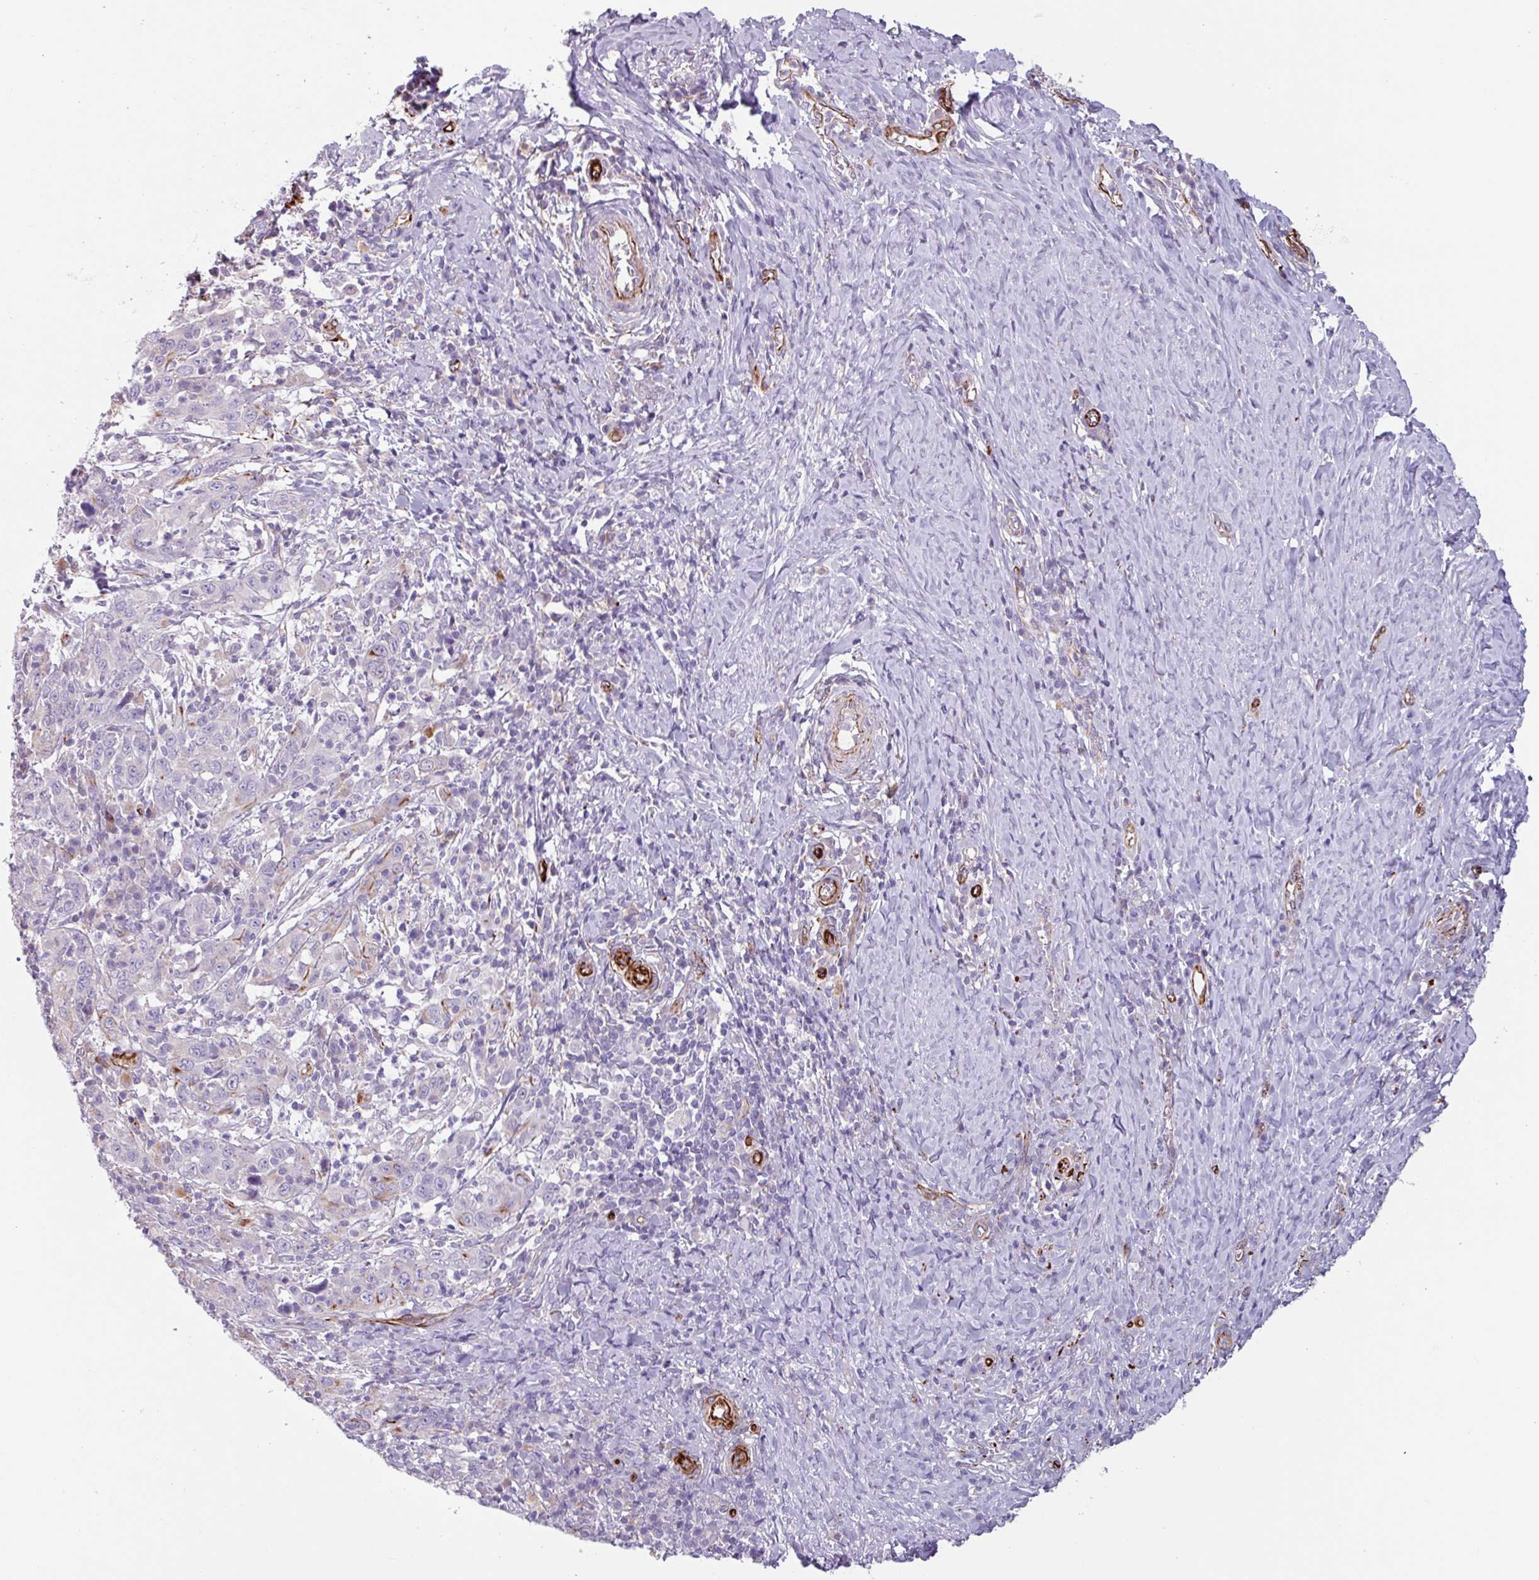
{"staining": {"intensity": "negative", "quantity": "none", "location": "none"}, "tissue": "cervical cancer", "cell_type": "Tumor cells", "image_type": "cancer", "snomed": [{"axis": "morphology", "description": "Squamous cell carcinoma, NOS"}, {"axis": "topography", "description": "Cervix"}], "caption": "This is an immunohistochemistry micrograph of squamous cell carcinoma (cervical). There is no expression in tumor cells.", "gene": "BTD", "patient": {"sex": "female", "age": 46}}